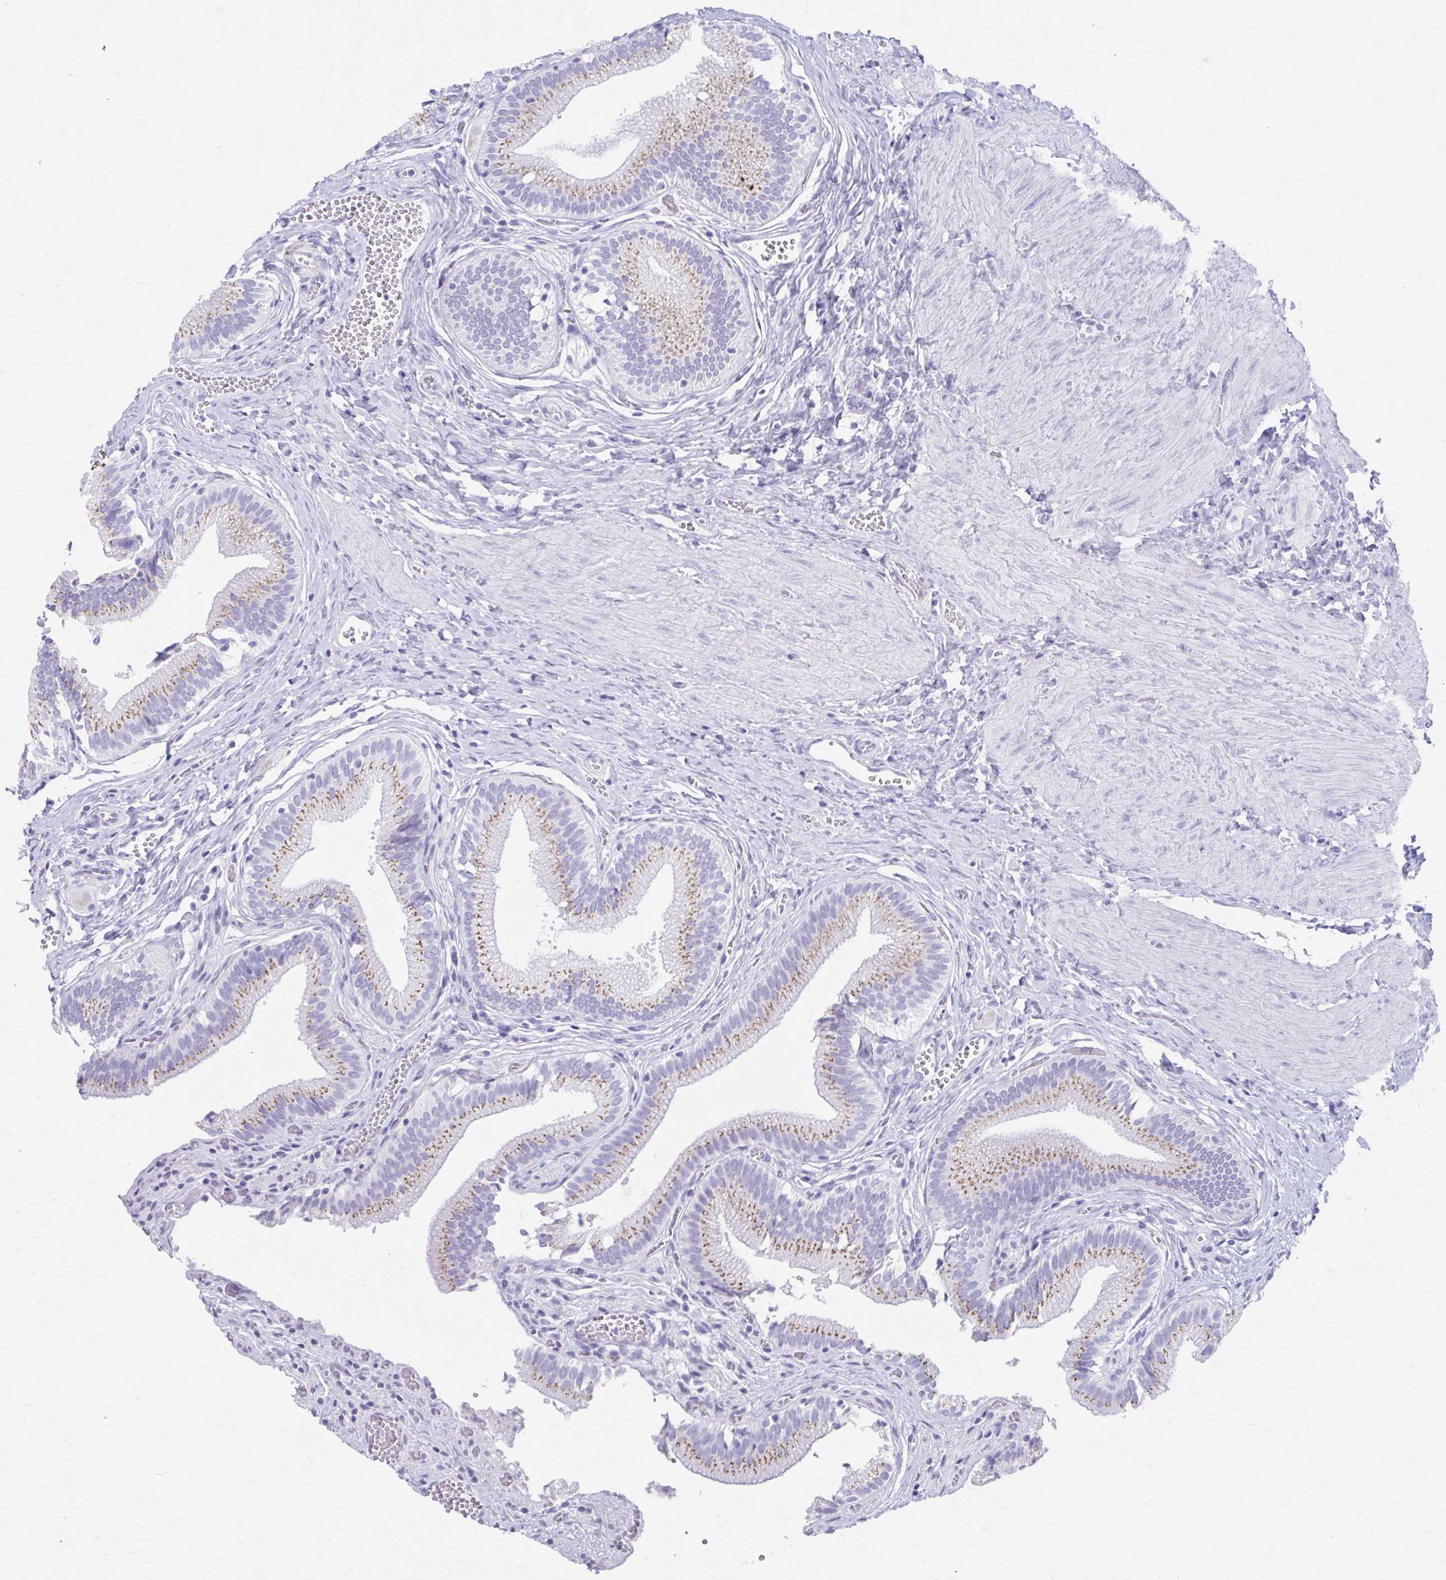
{"staining": {"intensity": "moderate", "quantity": ">75%", "location": "cytoplasmic/membranous"}, "tissue": "gallbladder", "cell_type": "Glandular cells", "image_type": "normal", "snomed": [{"axis": "morphology", "description": "Normal tissue, NOS"}, {"axis": "topography", "description": "Gallbladder"}, {"axis": "topography", "description": "Peripheral nerve tissue"}], "caption": "Gallbladder stained for a protein (brown) reveals moderate cytoplasmic/membranous positive positivity in about >75% of glandular cells.", "gene": "KCNE2", "patient": {"sex": "male", "age": 17}}